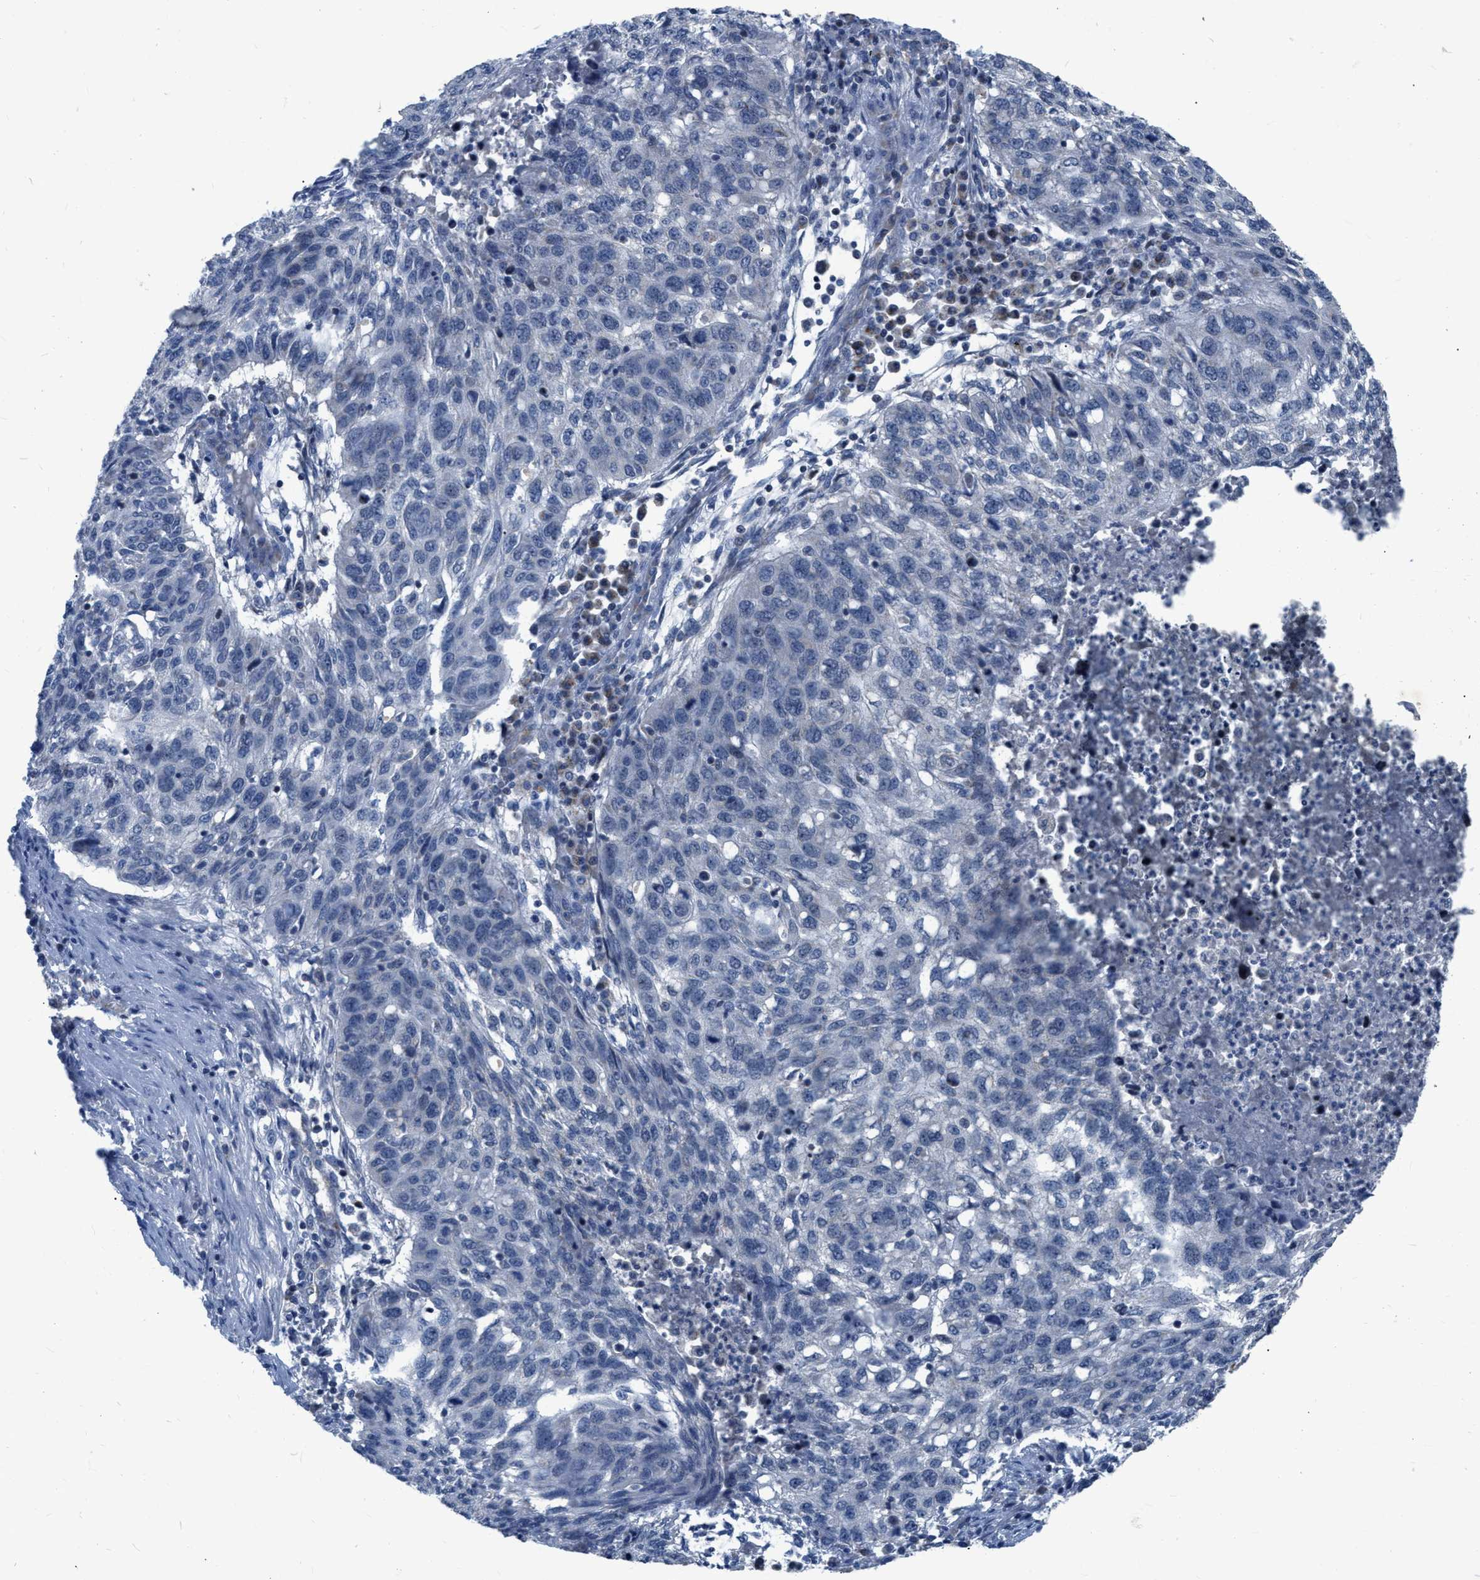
{"staining": {"intensity": "negative", "quantity": "none", "location": "none"}, "tissue": "lung cancer", "cell_type": "Tumor cells", "image_type": "cancer", "snomed": [{"axis": "morphology", "description": "Squamous cell carcinoma, NOS"}, {"axis": "topography", "description": "Lung"}], "caption": "An image of human squamous cell carcinoma (lung) is negative for staining in tumor cells.", "gene": "DDX56", "patient": {"sex": "female", "age": 63}}